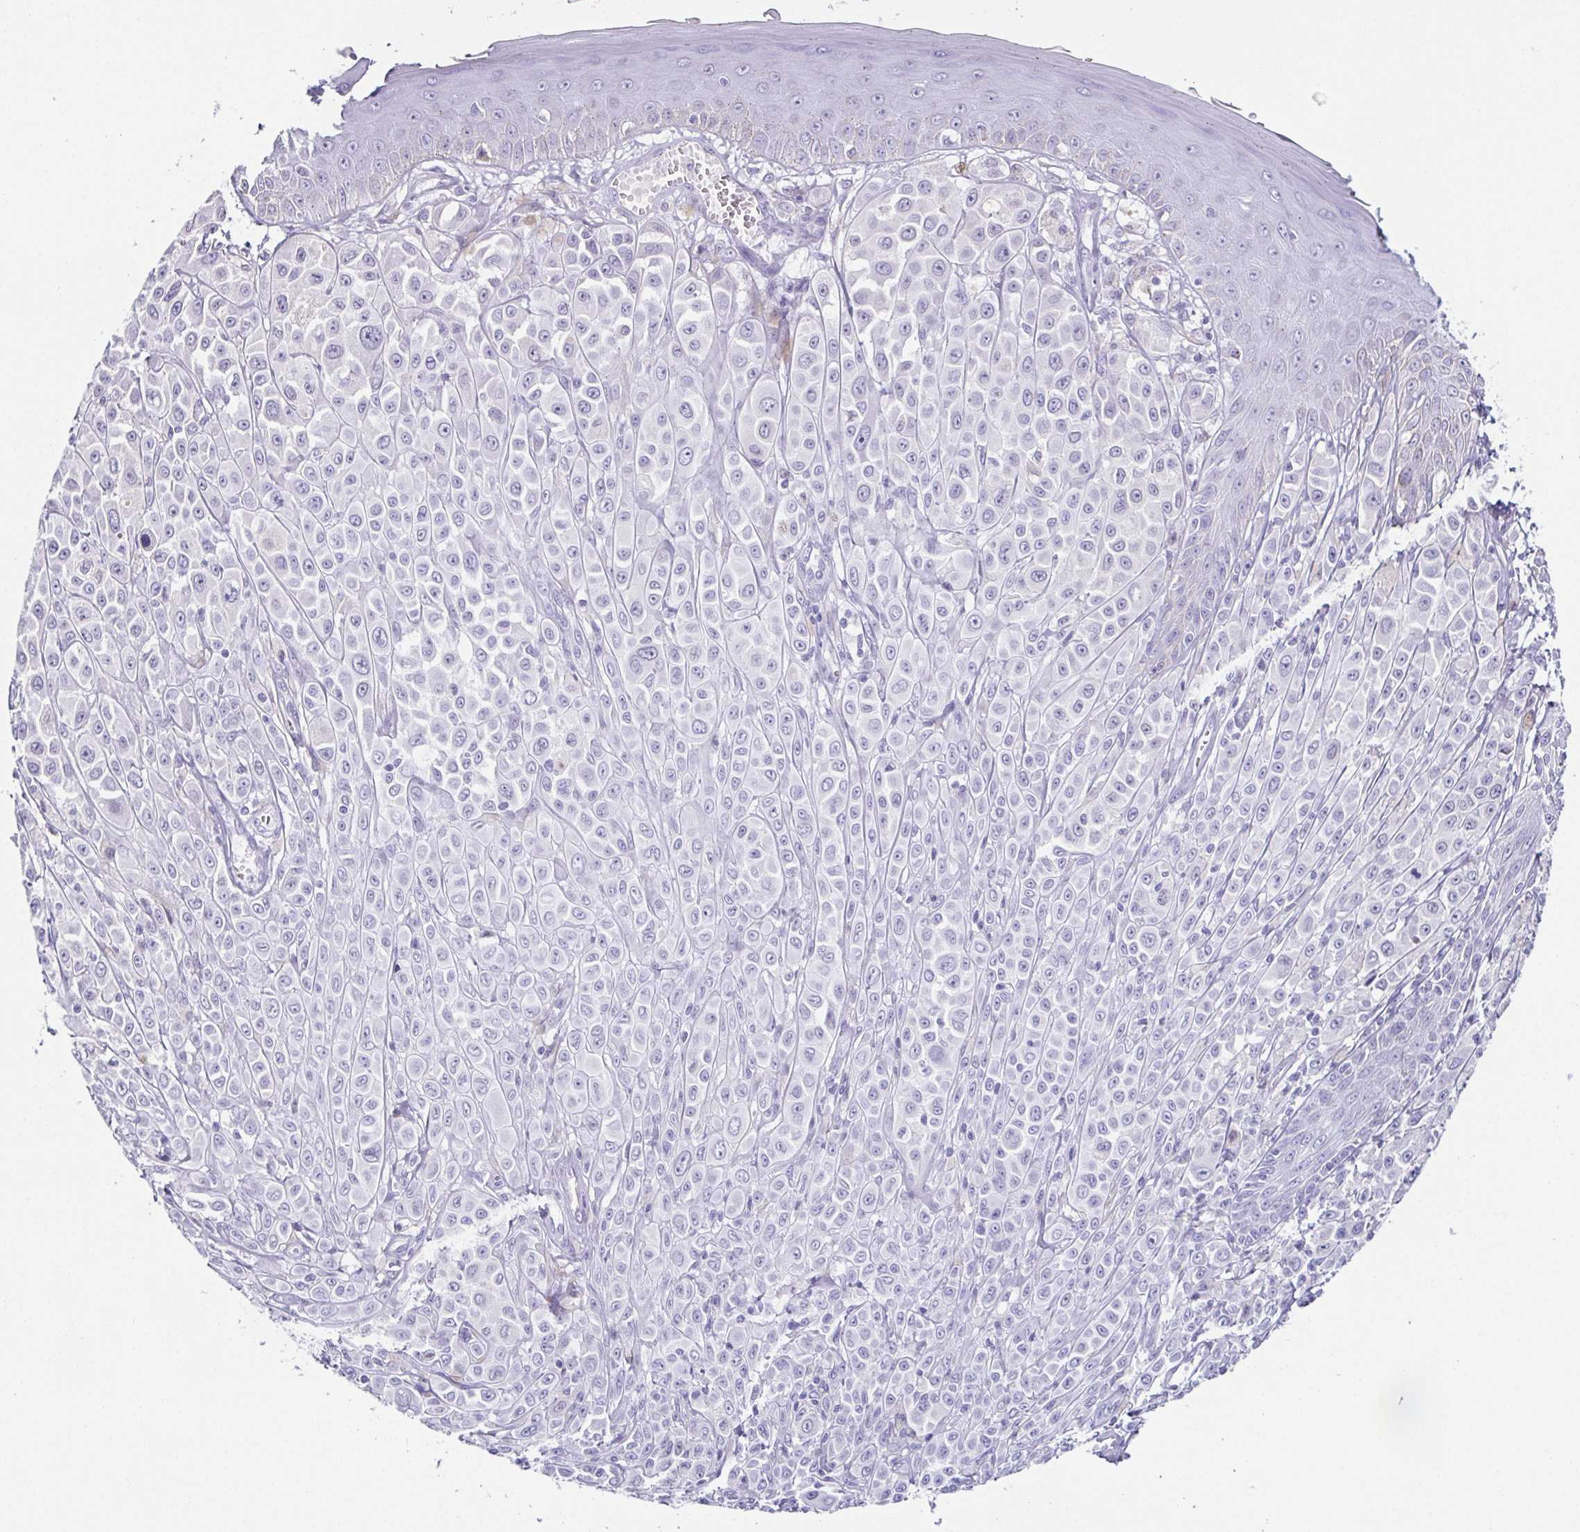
{"staining": {"intensity": "negative", "quantity": "none", "location": "none"}, "tissue": "melanoma", "cell_type": "Tumor cells", "image_type": "cancer", "snomed": [{"axis": "morphology", "description": "Malignant melanoma, NOS"}, {"axis": "topography", "description": "Skin"}], "caption": "An immunohistochemistry histopathology image of melanoma is shown. There is no staining in tumor cells of melanoma.", "gene": "ESX1", "patient": {"sex": "male", "age": 67}}